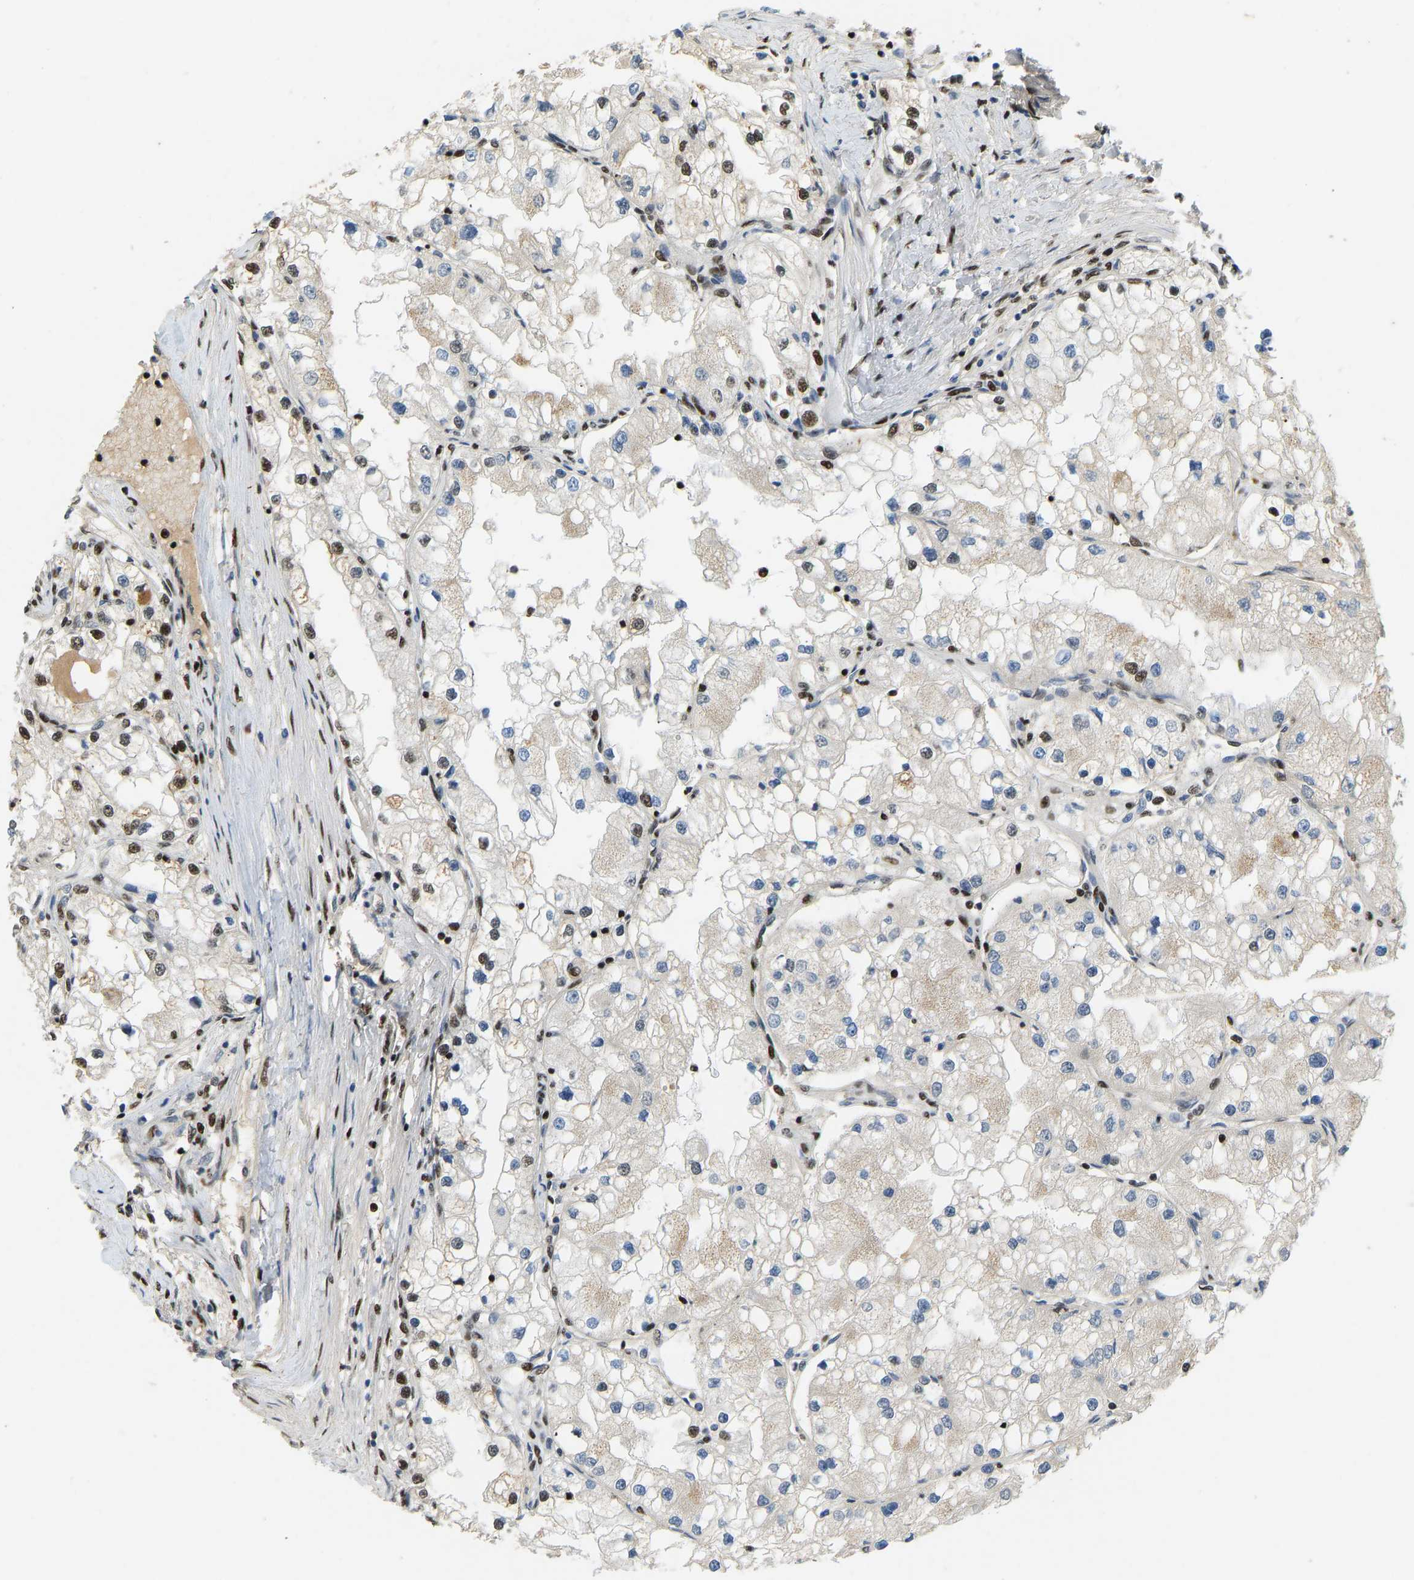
{"staining": {"intensity": "strong", "quantity": "<25%", "location": "nuclear"}, "tissue": "renal cancer", "cell_type": "Tumor cells", "image_type": "cancer", "snomed": [{"axis": "morphology", "description": "Adenocarcinoma, NOS"}, {"axis": "topography", "description": "Kidney"}], "caption": "Renal cancer (adenocarcinoma) tissue exhibits strong nuclear positivity in about <25% of tumor cells", "gene": "FOXK1", "patient": {"sex": "male", "age": 68}}